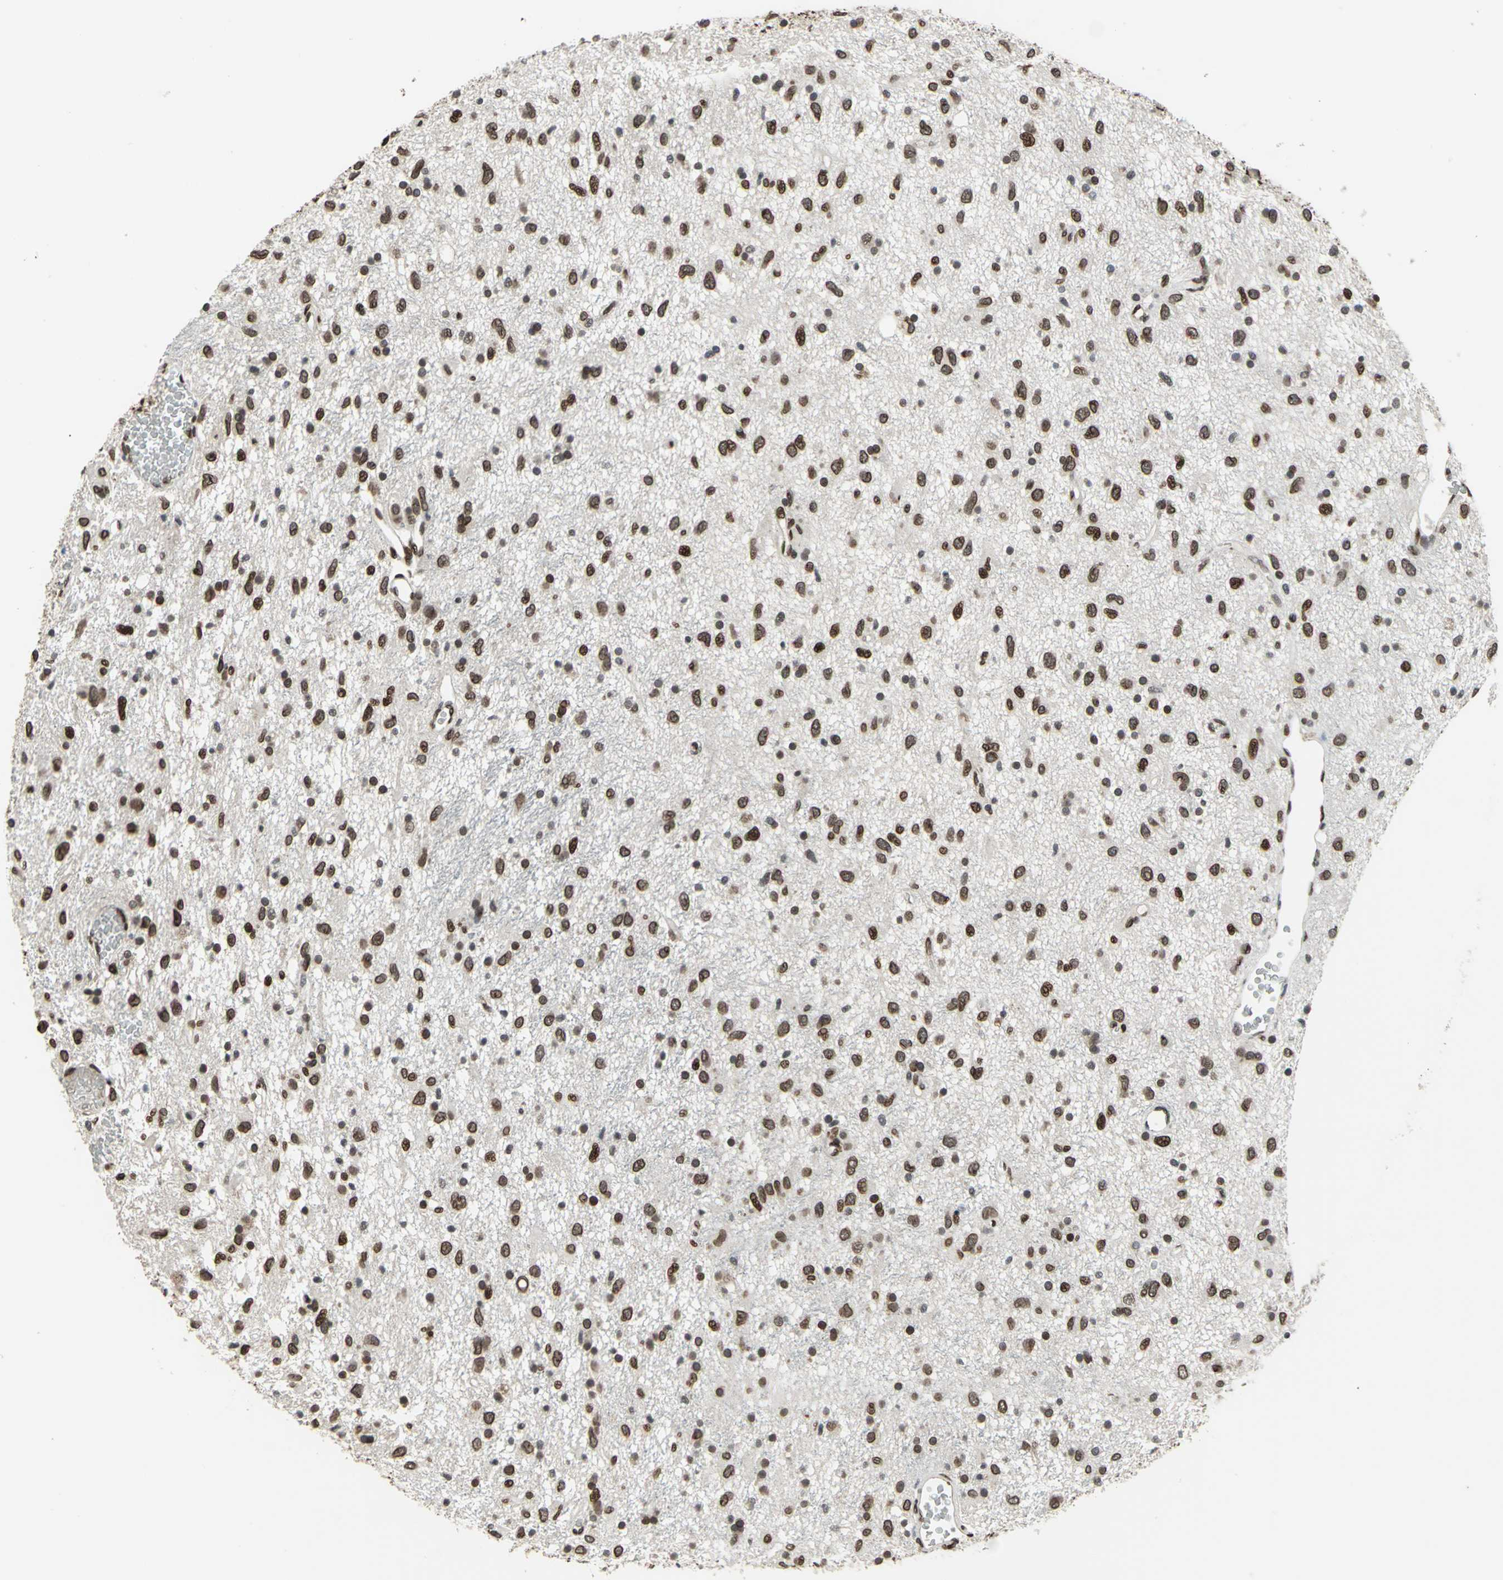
{"staining": {"intensity": "strong", "quantity": ">75%", "location": "nuclear"}, "tissue": "glioma", "cell_type": "Tumor cells", "image_type": "cancer", "snomed": [{"axis": "morphology", "description": "Glioma, malignant, Low grade"}, {"axis": "topography", "description": "Brain"}], "caption": "IHC of glioma shows high levels of strong nuclear staining in about >75% of tumor cells. Using DAB (3,3'-diaminobenzidine) (brown) and hematoxylin (blue) stains, captured at high magnification using brightfield microscopy.", "gene": "ISY1", "patient": {"sex": "male", "age": 77}}